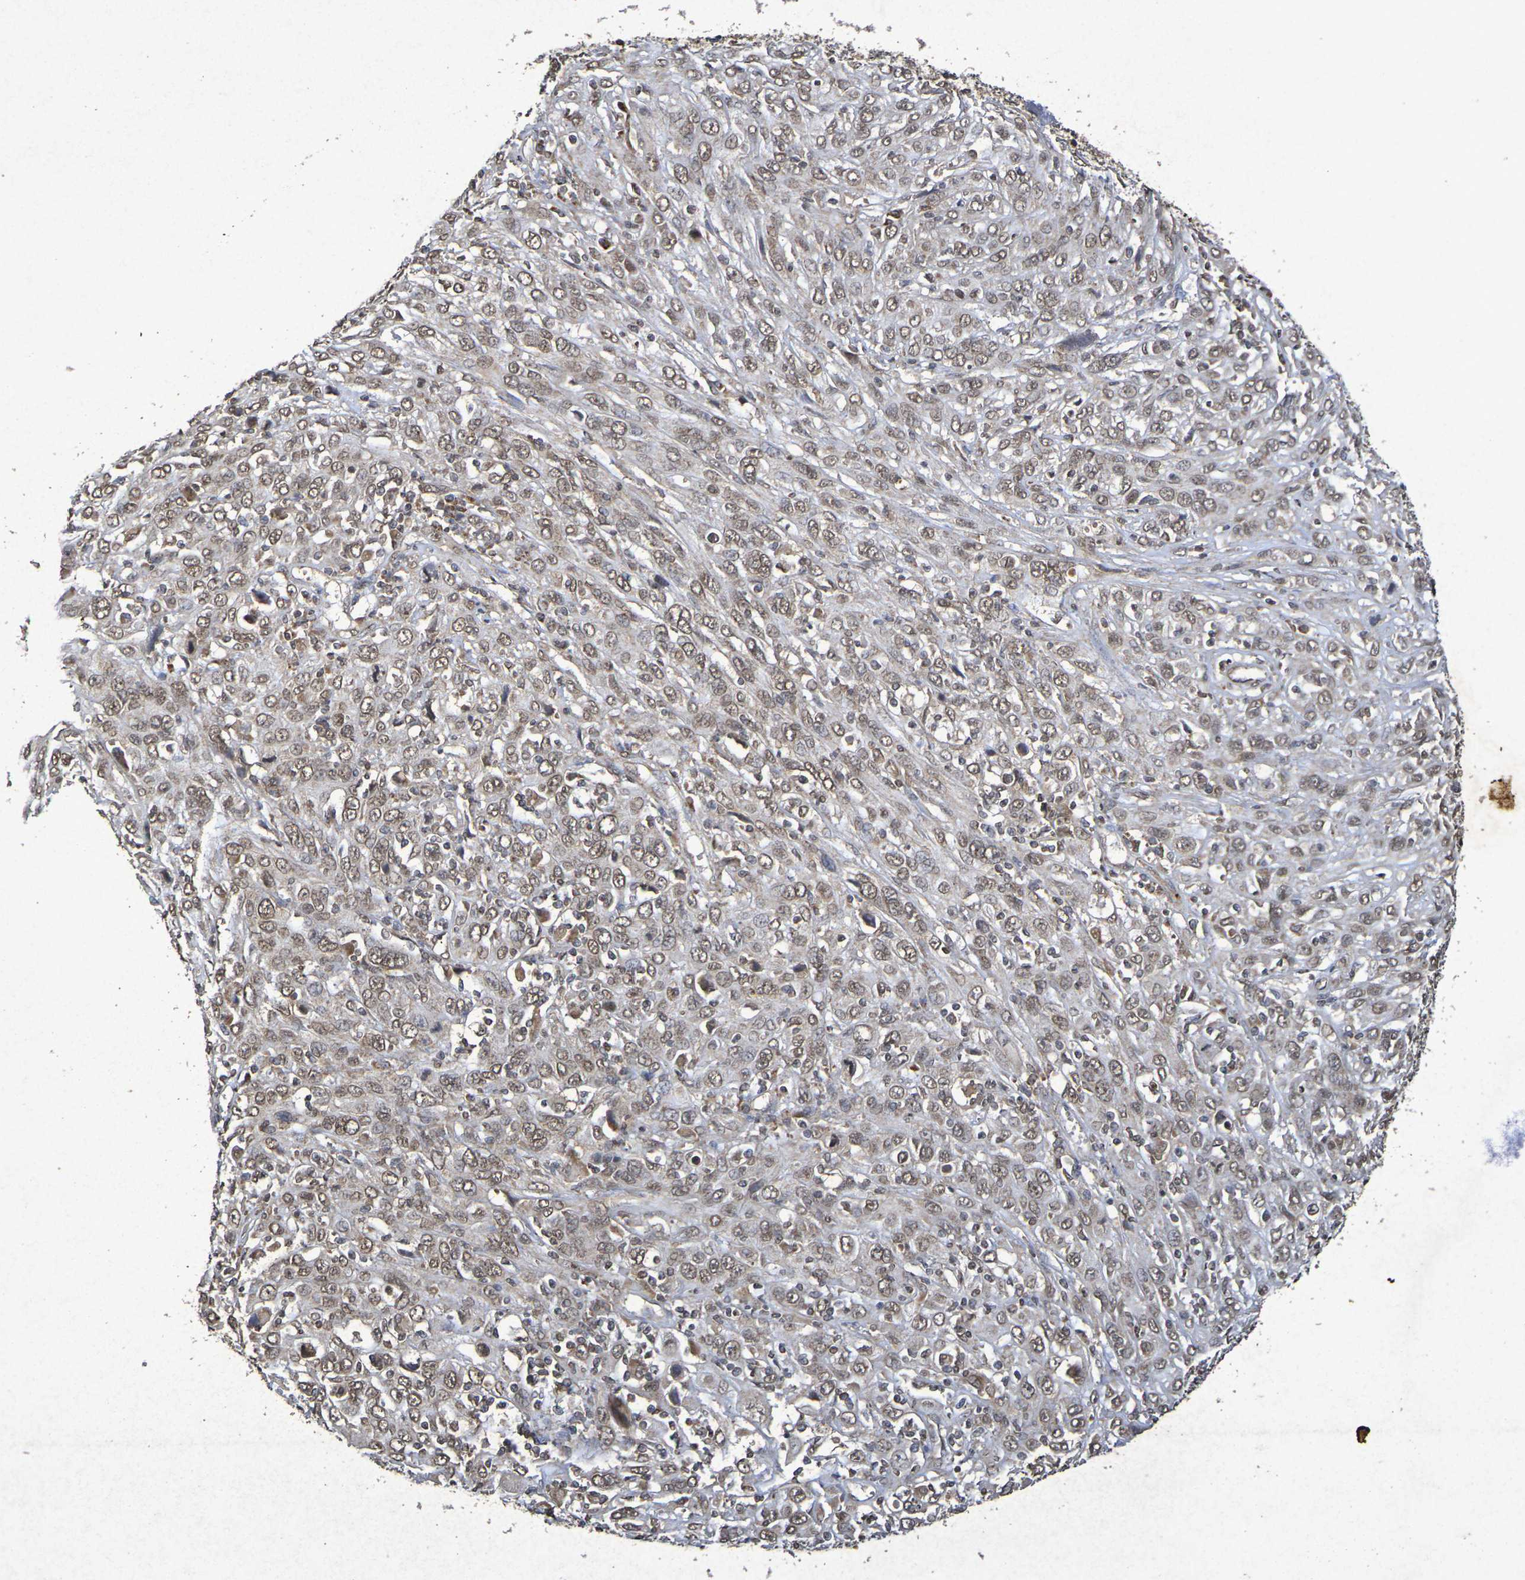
{"staining": {"intensity": "moderate", "quantity": ">75%", "location": "nuclear"}, "tissue": "cervical cancer", "cell_type": "Tumor cells", "image_type": "cancer", "snomed": [{"axis": "morphology", "description": "Squamous cell carcinoma, NOS"}, {"axis": "topography", "description": "Cervix"}], "caption": "Immunohistochemical staining of human cervical cancer (squamous cell carcinoma) shows moderate nuclear protein expression in approximately >75% of tumor cells.", "gene": "GUCY1A2", "patient": {"sex": "female", "age": 46}}